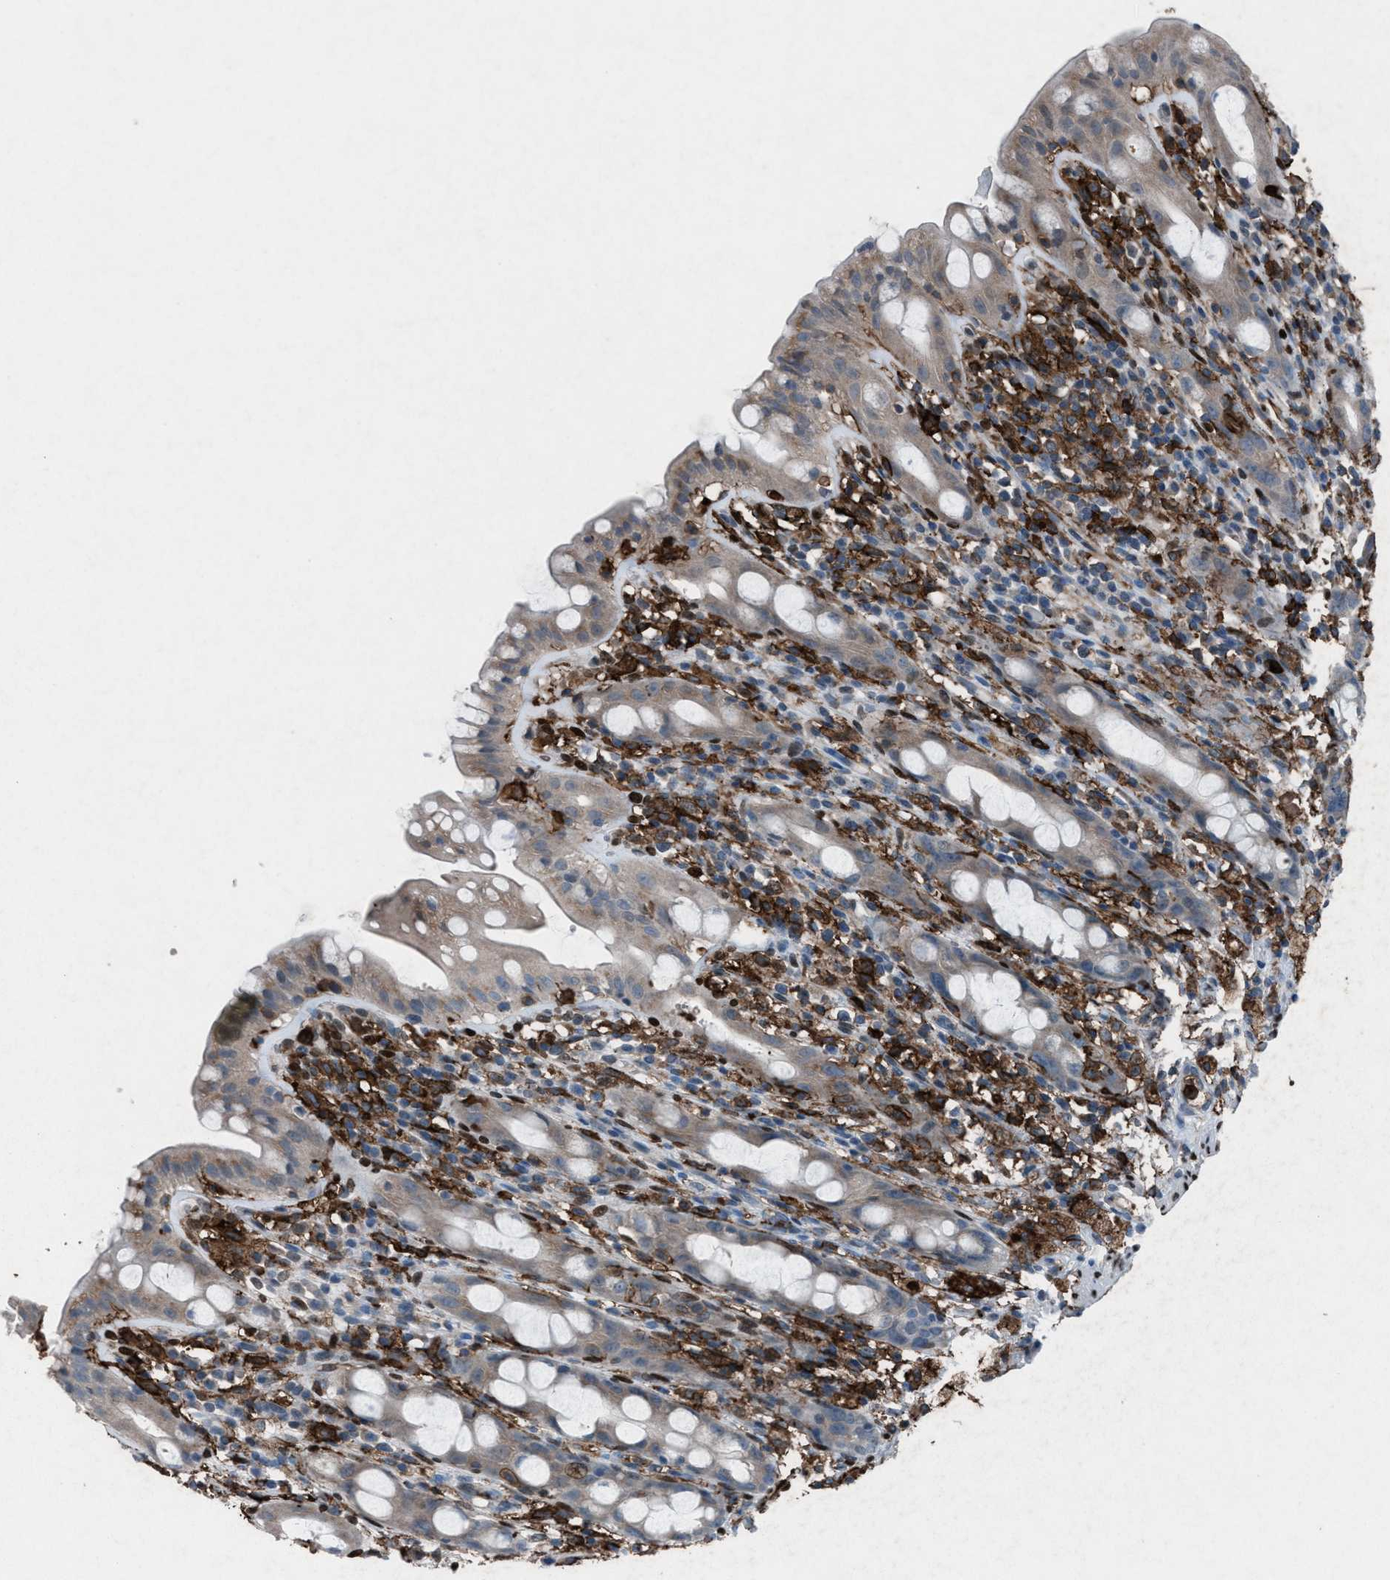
{"staining": {"intensity": "weak", "quantity": "25%-75%", "location": "cytoplasmic/membranous"}, "tissue": "rectum", "cell_type": "Glandular cells", "image_type": "normal", "snomed": [{"axis": "morphology", "description": "Normal tissue, NOS"}, {"axis": "topography", "description": "Rectum"}], "caption": "Protein staining exhibits weak cytoplasmic/membranous positivity in approximately 25%-75% of glandular cells in benign rectum.", "gene": "FCER1G", "patient": {"sex": "male", "age": 44}}